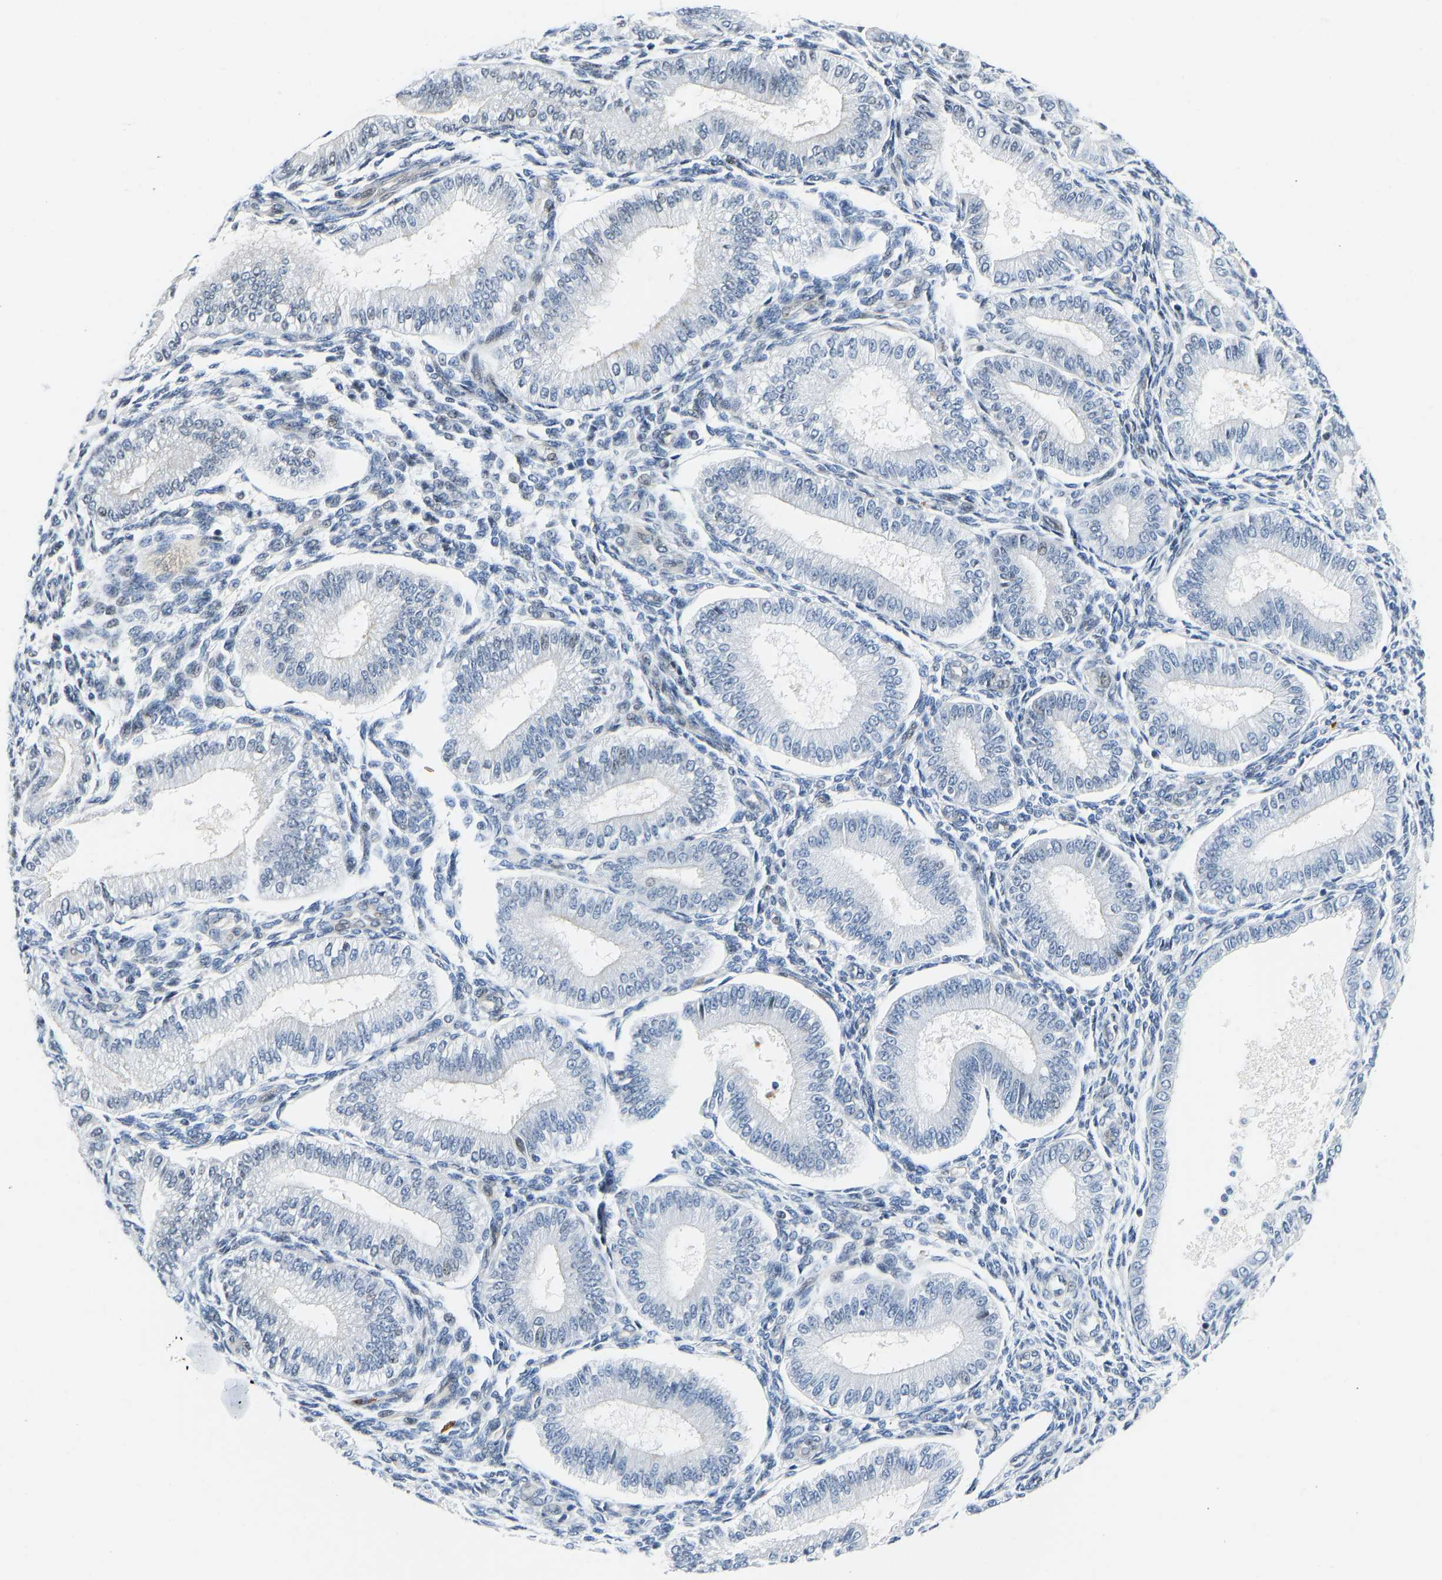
{"staining": {"intensity": "weak", "quantity": "<25%", "location": "nuclear"}, "tissue": "endometrium", "cell_type": "Cells in endometrial stroma", "image_type": "normal", "snomed": [{"axis": "morphology", "description": "Normal tissue, NOS"}, {"axis": "topography", "description": "Endometrium"}], "caption": "Endometrium stained for a protein using immunohistochemistry displays no staining cells in endometrial stroma.", "gene": "HDAC5", "patient": {"sex": "female", "age": 39}}